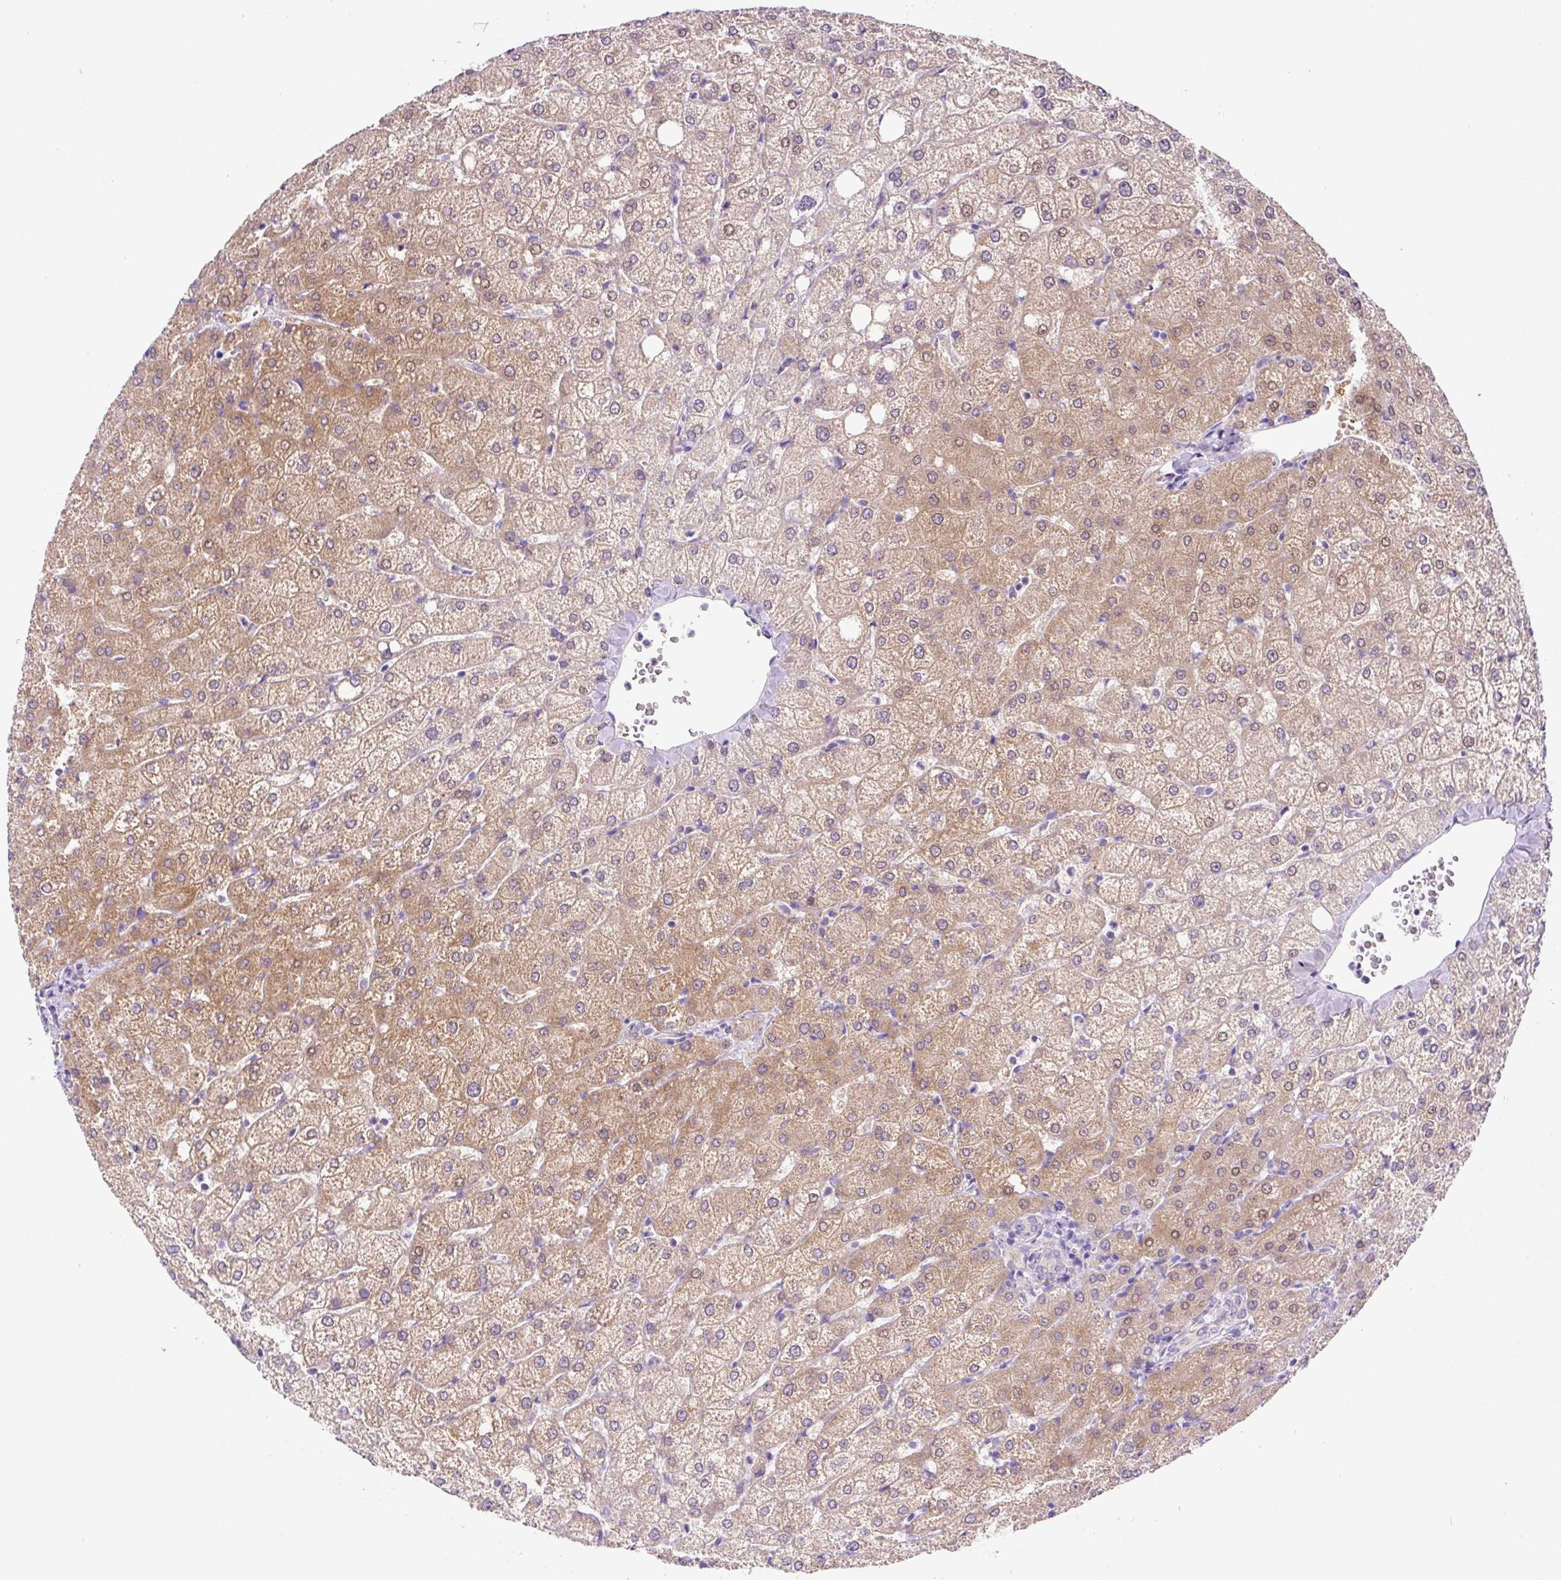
{"staining": {"intensity": "negative", "quantity": "none", "location": "none"}, "tissue": "liver", "cell_type": "Cholangiocytes", "image_type": "normal", "snomed": [{"axis": "morphology", "description": "Normal tissue, NOS"}, {"axis": "topography", "description": "Liver"}], "caption": "IHC of unremarkable human liver exhibits no expression in cholangiocytes.", "gene": "NDST3", "patient": {"sex": "female", "age": 54}}